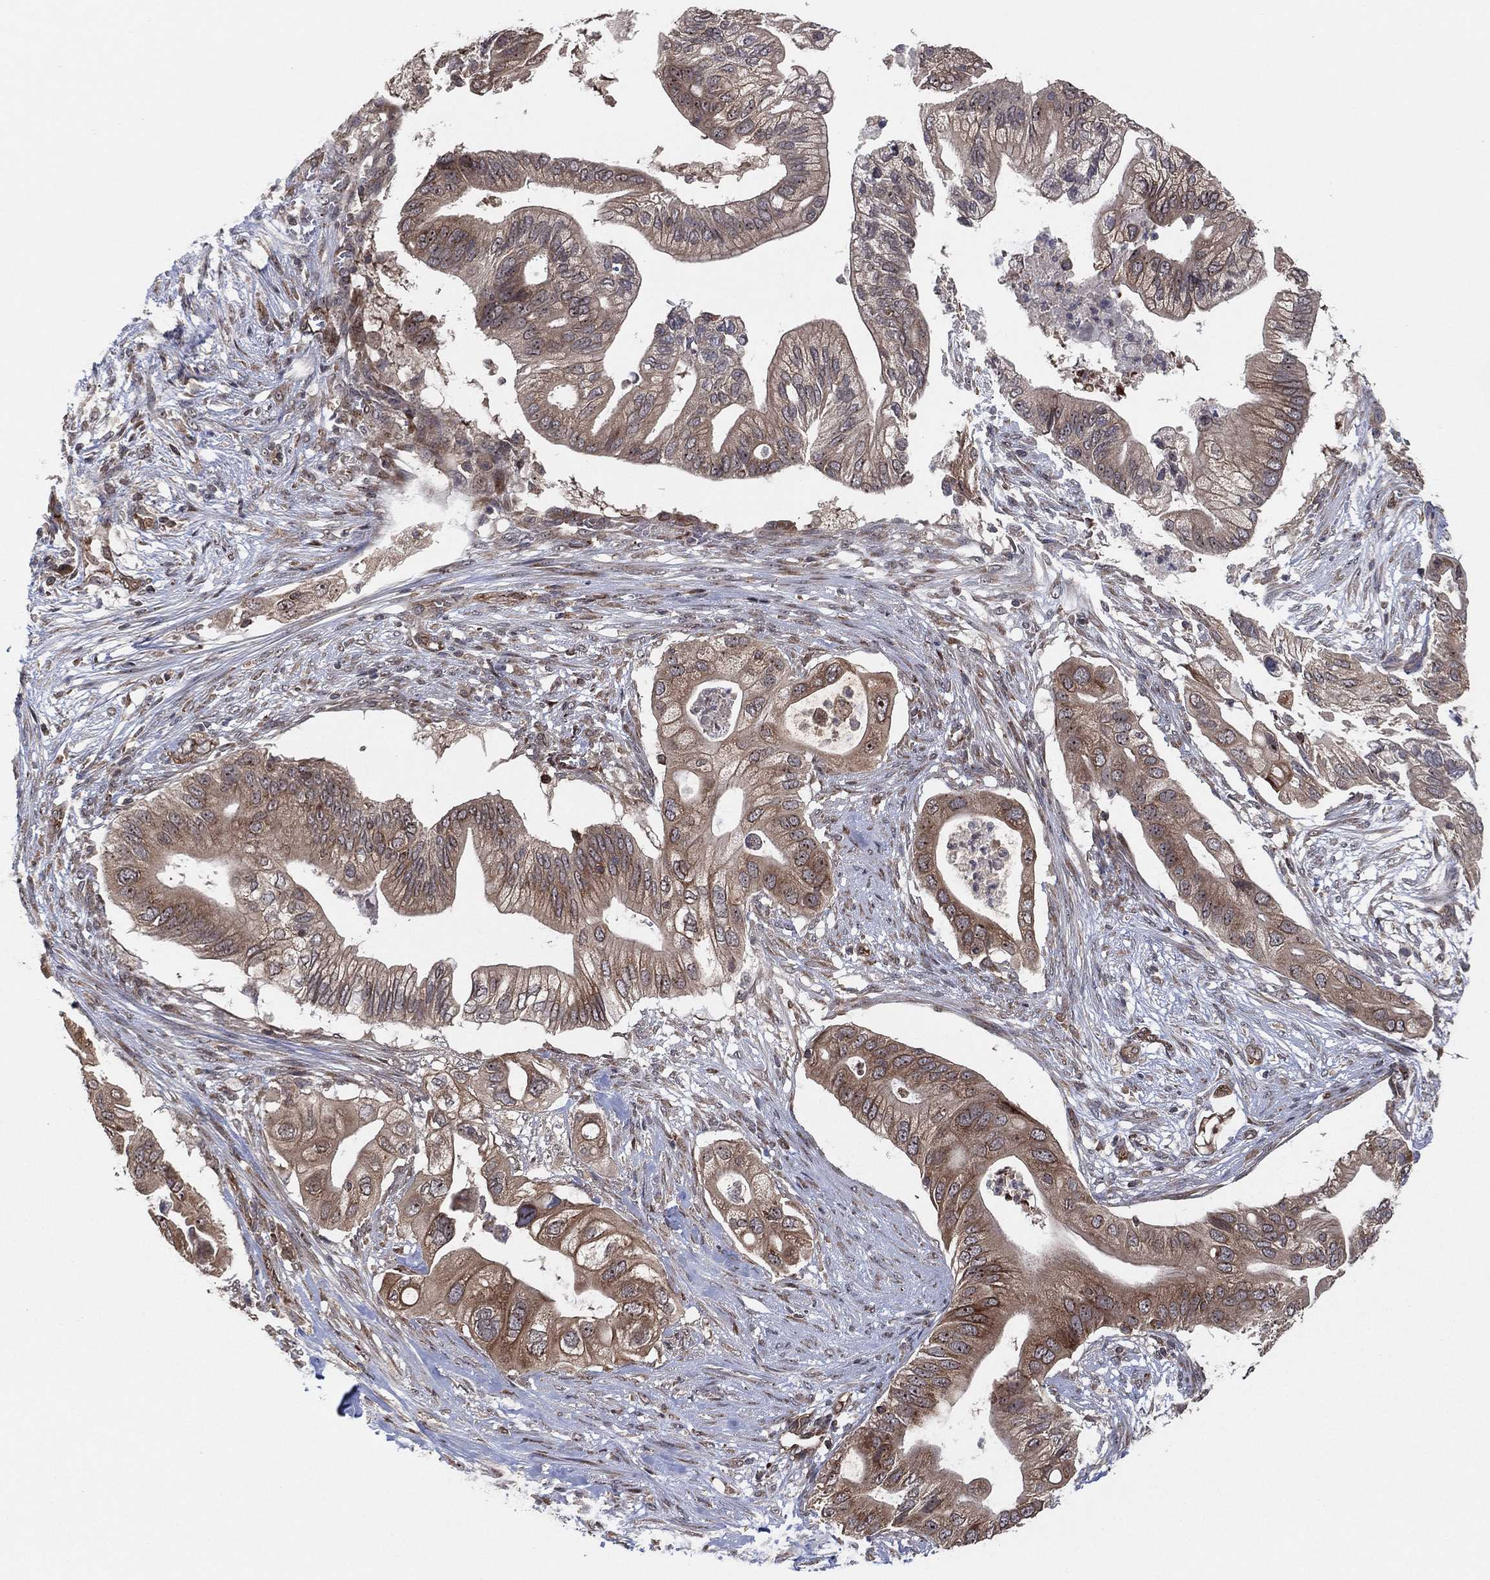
{"staining": {"intensity": "weak", "quantity": ">75%", "location": "cytoplasmic/membranous,nuclear"}, "tissue": "pancreatic cancer", "cell_type": "Tumor cells", "image_type": "cancer", "snomed": [{"axis": "morphology", "description": "Adenocarcinoma, NOS"}, {"axis": "topography", "description": "Pancreas"}], "caption": "DAB immunohistochemical staining of pancreatic adenocarcinoma exhibits weak cytoplasmic/membranous and nuclear protein positivity in approximately >75% of tumor cells.", "gene": "TMCO1", "patient": {"sex": "female", "age": 72}}